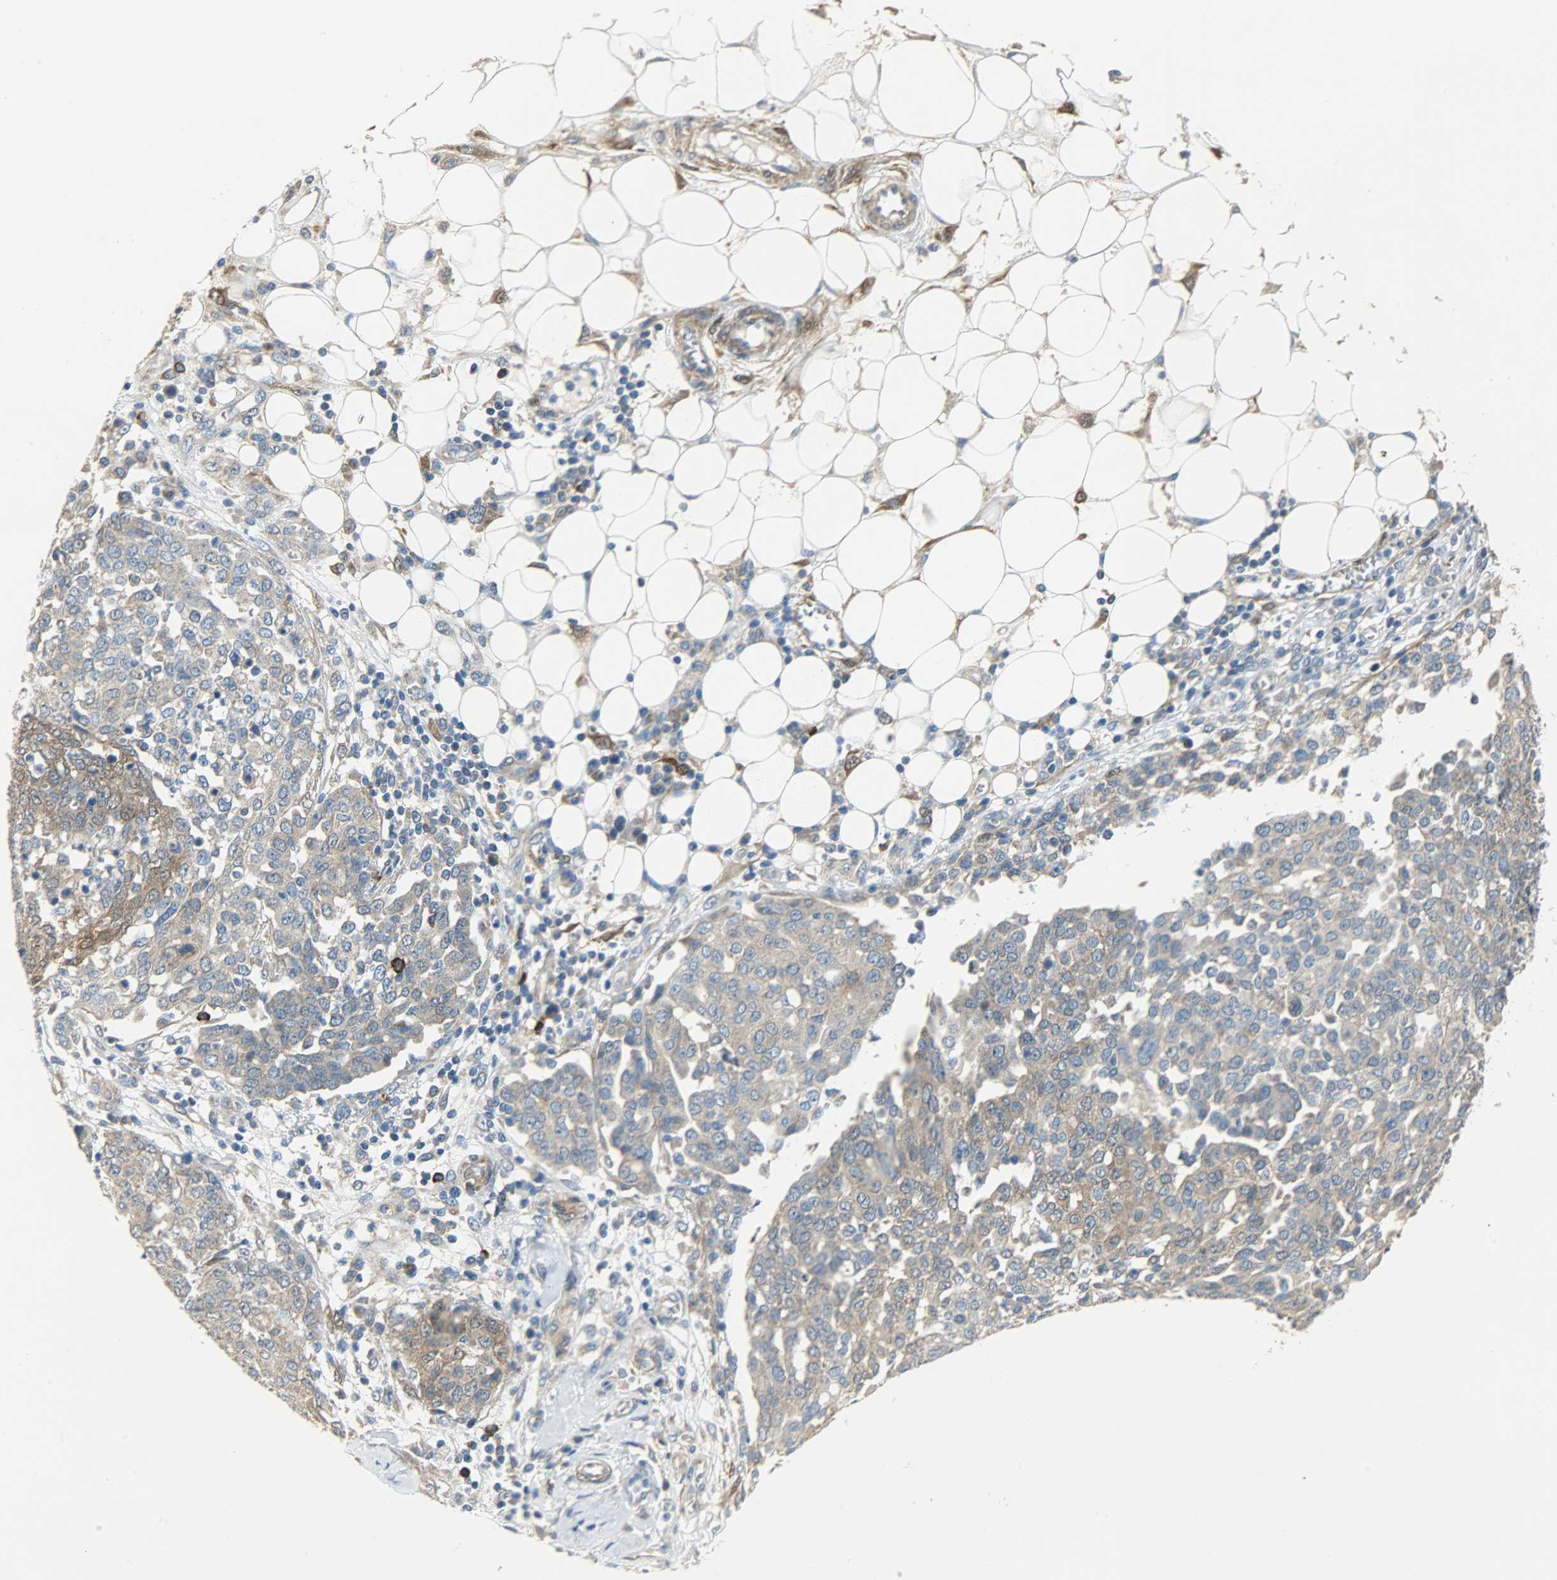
{"staining": {"intensity": "moderate", "quantity": ">75%", "location": "cytoplasmic/membranous"}, "tissue": "ovarian cancer", "cell_type": "Tumor cells", "image_type": "cancer", "snomed": [{"axis": "morphology", "description": "Cystadenocarcinoma, serous, NOS"}, {"axis": "topography", "description": "Soft tissue"}, {"axis": "topography", "description": "Ovary"}], "caption": "A high-resolution image shows immunohistochemistry (IHC) staining of ovarian serous cystadenocarcinoma, which displays moderate cytoplasmic/membranous positivity in about >75% of tumor cells. (DAB = brown stain, brightfield microscopy at high magnification).", "gene": "C1orf198", "patient": {"sex": "female", "age": 57}}